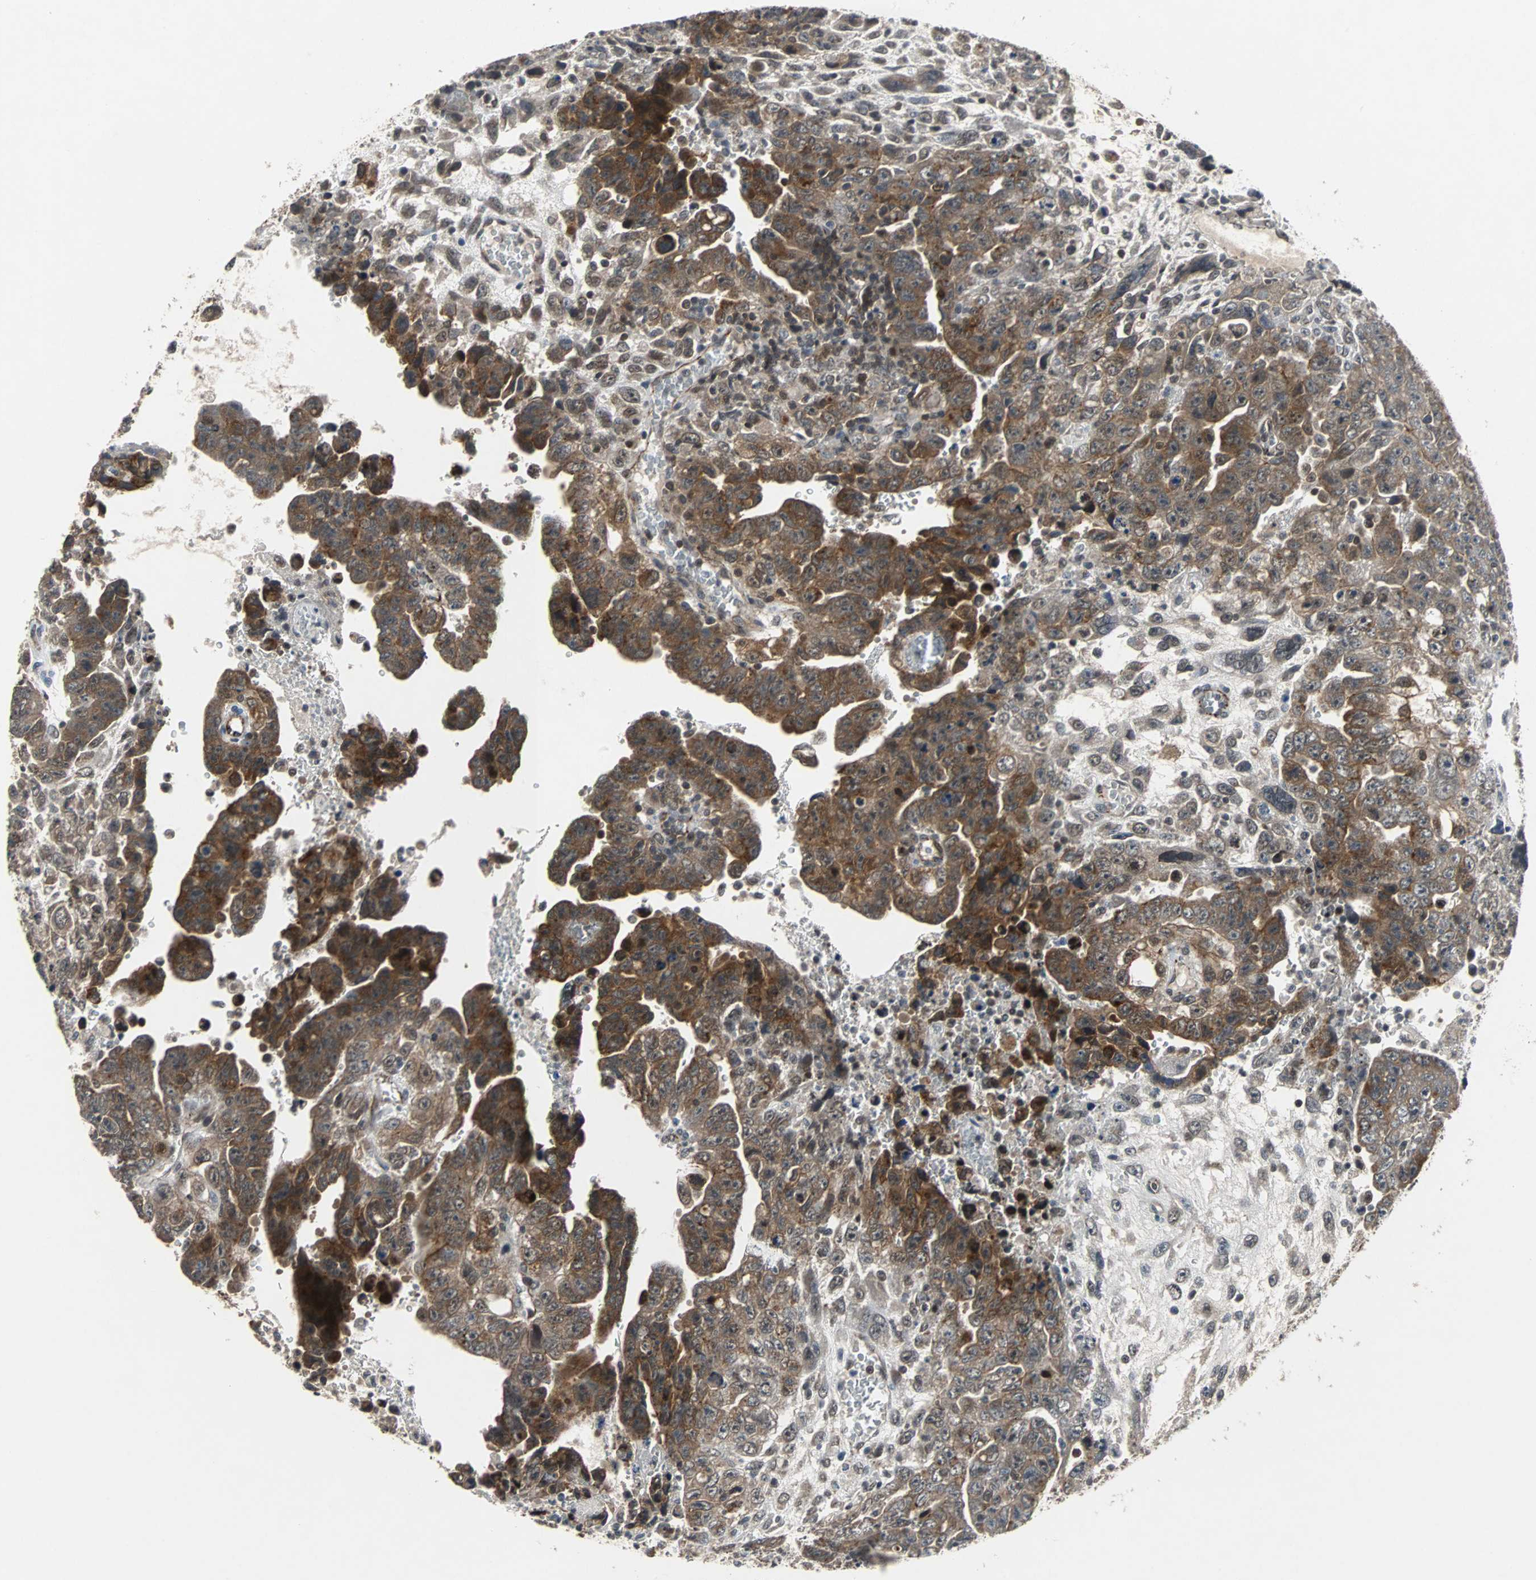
{"staining": {"intensity": "strong", "quantity": ">75%", "location": "cytoplasmic/membranous"}, "tissue": "testis cancer", "cell_type": "Tumor cells", "image_type": "cancer", "snomed": [{"axis": "morphology", "description": "Carcinoma, Embryonal, NOS"}, {"axis": "topography", "description": "Testis"}], "caption": "An immunohistochemistry (IHC) micrograph of tumor tissue is shown. Protein staining in brown highlights strong cytoplasmic/membranous positivity in testis cancer (embryonal carcinoma) within tumor cells. Immunohistochemistry (ihc) stains the protein in brown and the nuclei are stained blue.", "gene": "LSR", "patient": {"sex": "male", "age": 28}}